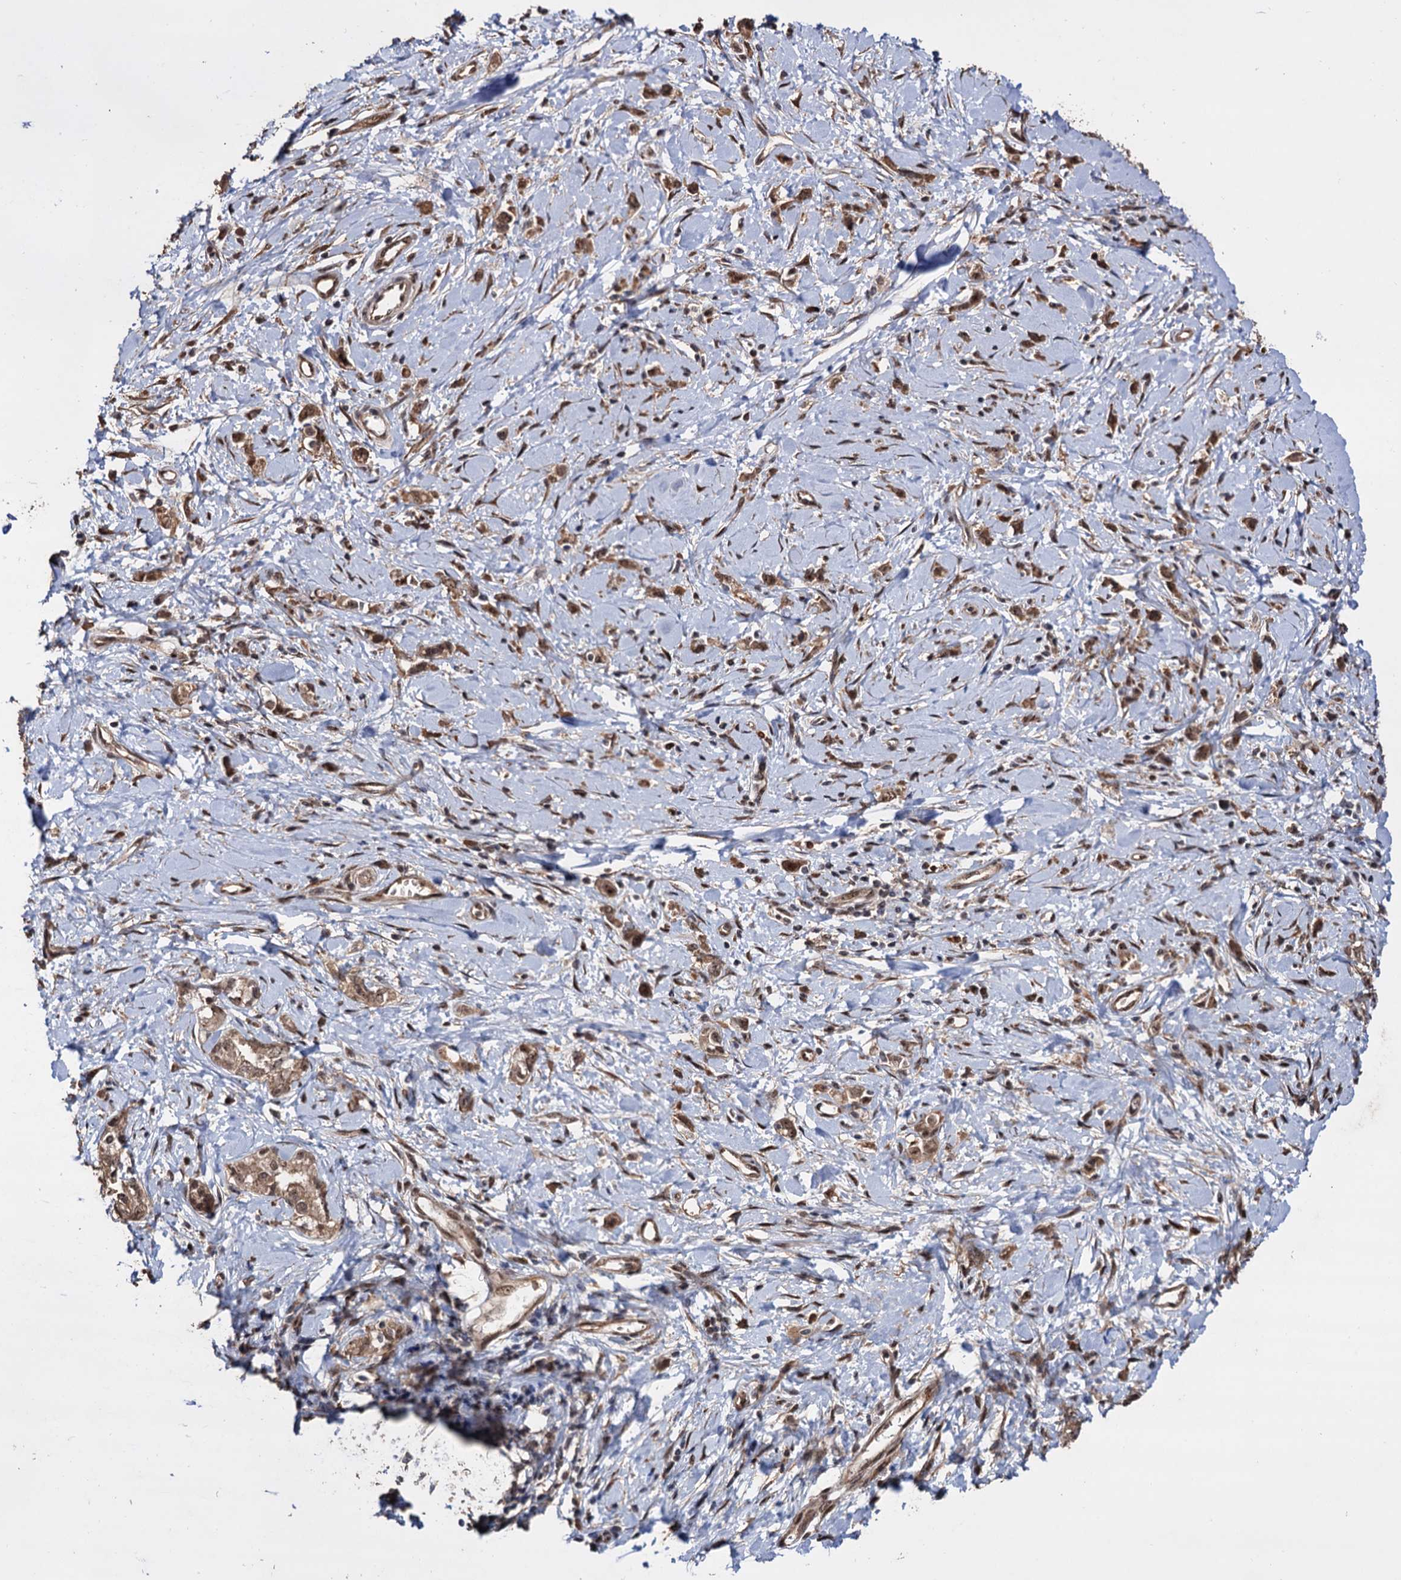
{"staining": {"intensity": "moderate", "quantity": ">75%", "location": "cytoplasmic/membranous,nuclear"}, "tissue": "stomach cancer", "cell_type": "Tumor cells", "image_type": "cancer", "snomed": [{"axis": "morphology", "description": "Adenocarcinoma, NOS"}, {"axis": "topography", "description": "Stomach"}], "caption": "Tumor cells exhibit moderate cytoplasmic/membranous and nuclear staining in about >75% of cells in stomach adenocarcinoma. Nuclei are stained in blue.", "gene": "PIGB", "patient": {"sex": "female", "age": 76}}